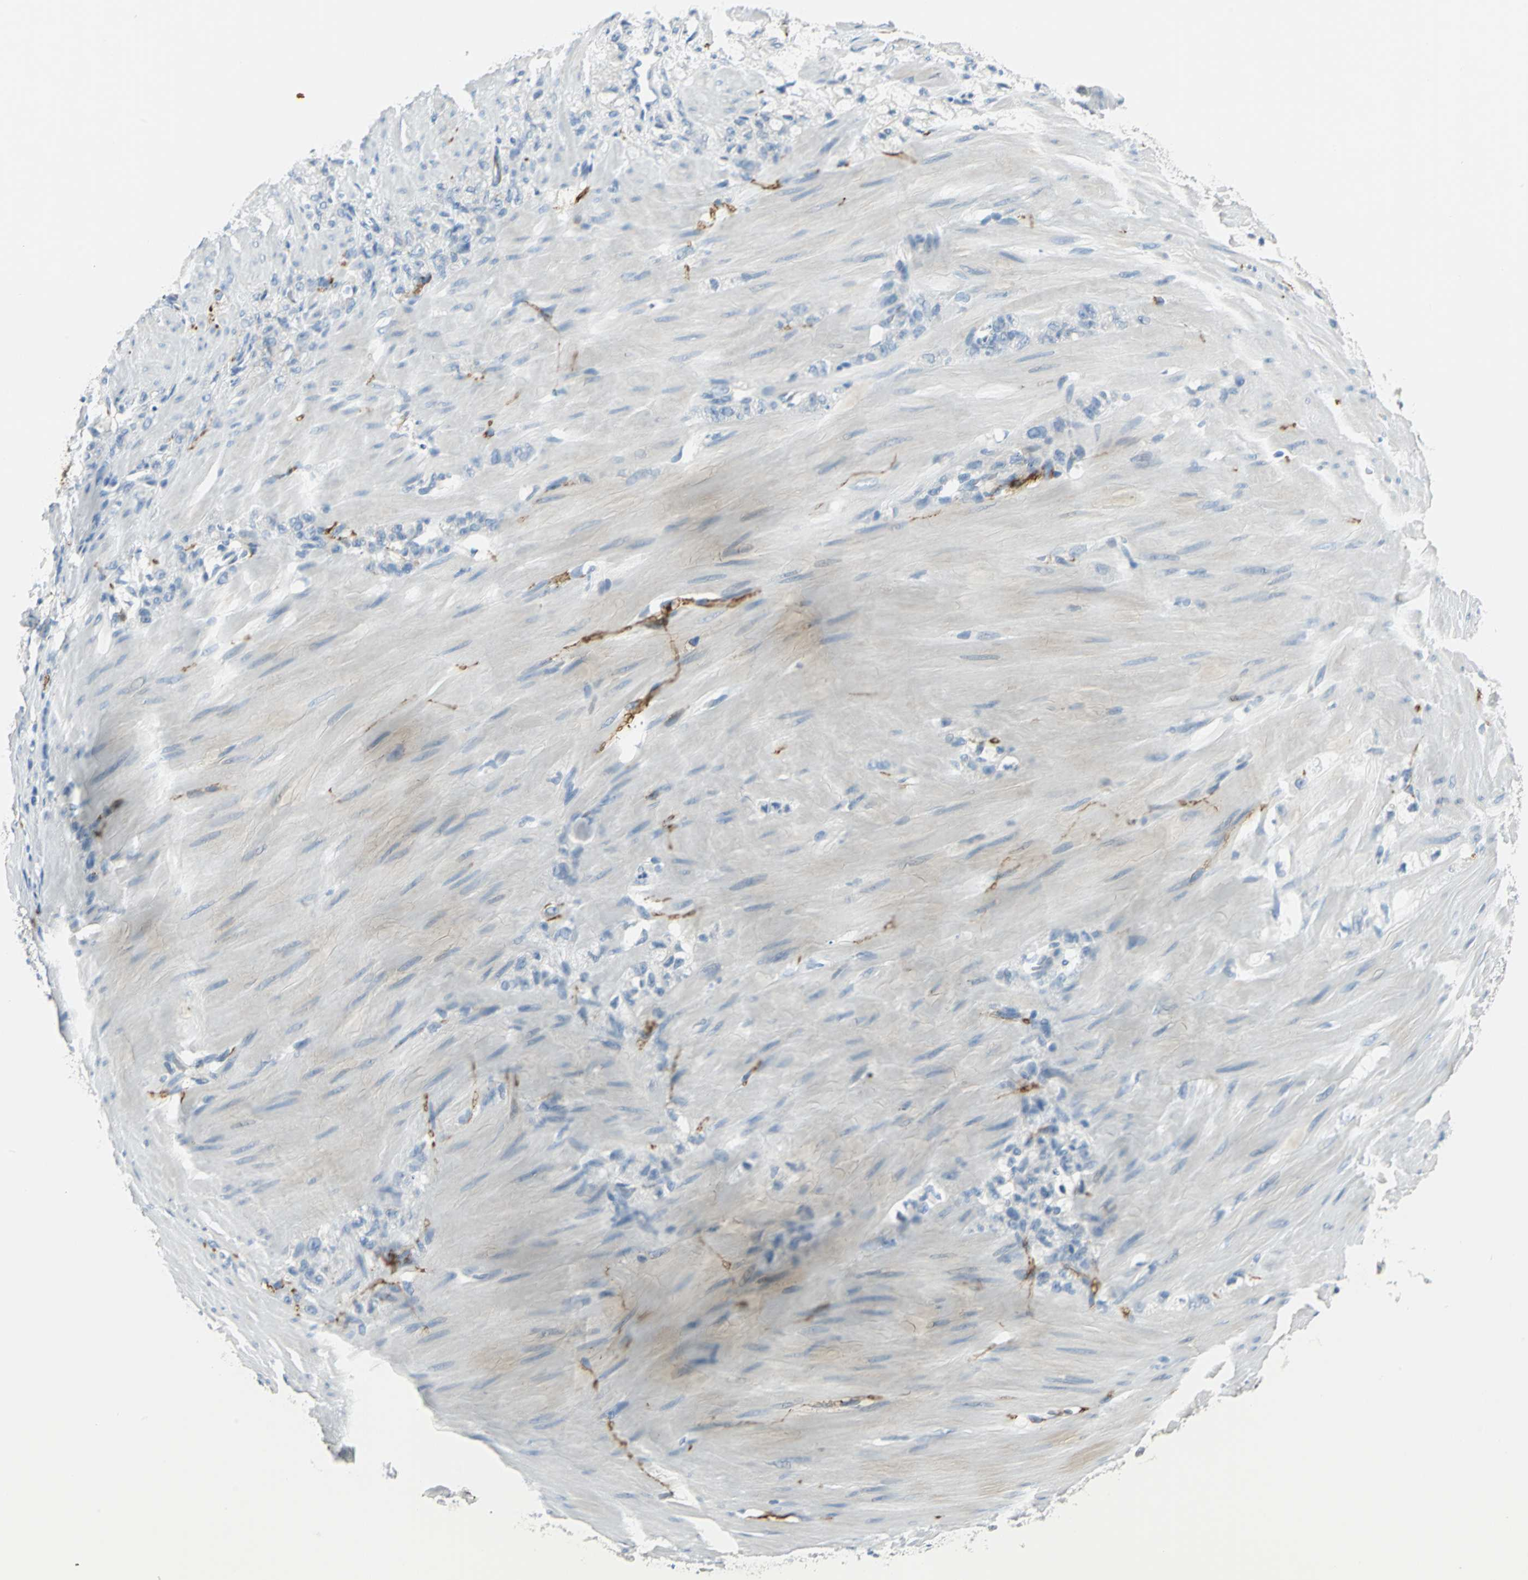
{"staining": {"intensity": "negative", "quantity": "none", "location": "none"}, "tissue": "stomach cancer", "cell_type": "Tumor cells", "image_type": "cancer", "snomed": [{"axis": "morphology", "description": "Adenocarcinoma, NOS"}, {"axis": "topography", "description": "Stomach"}], "caption": "Immunohistochemistry (IHC) micrograph of human stomach cancer (adenocarcinoma) stained for a protein (brown), which reveals no positivity in tumor cells. (DAB (3,3'-diaminobenzidine) immunohistochemistry with hematoxylin counter stain).", "gene": "UCHL1", "patient": {"sex": "male", "age": 82}}